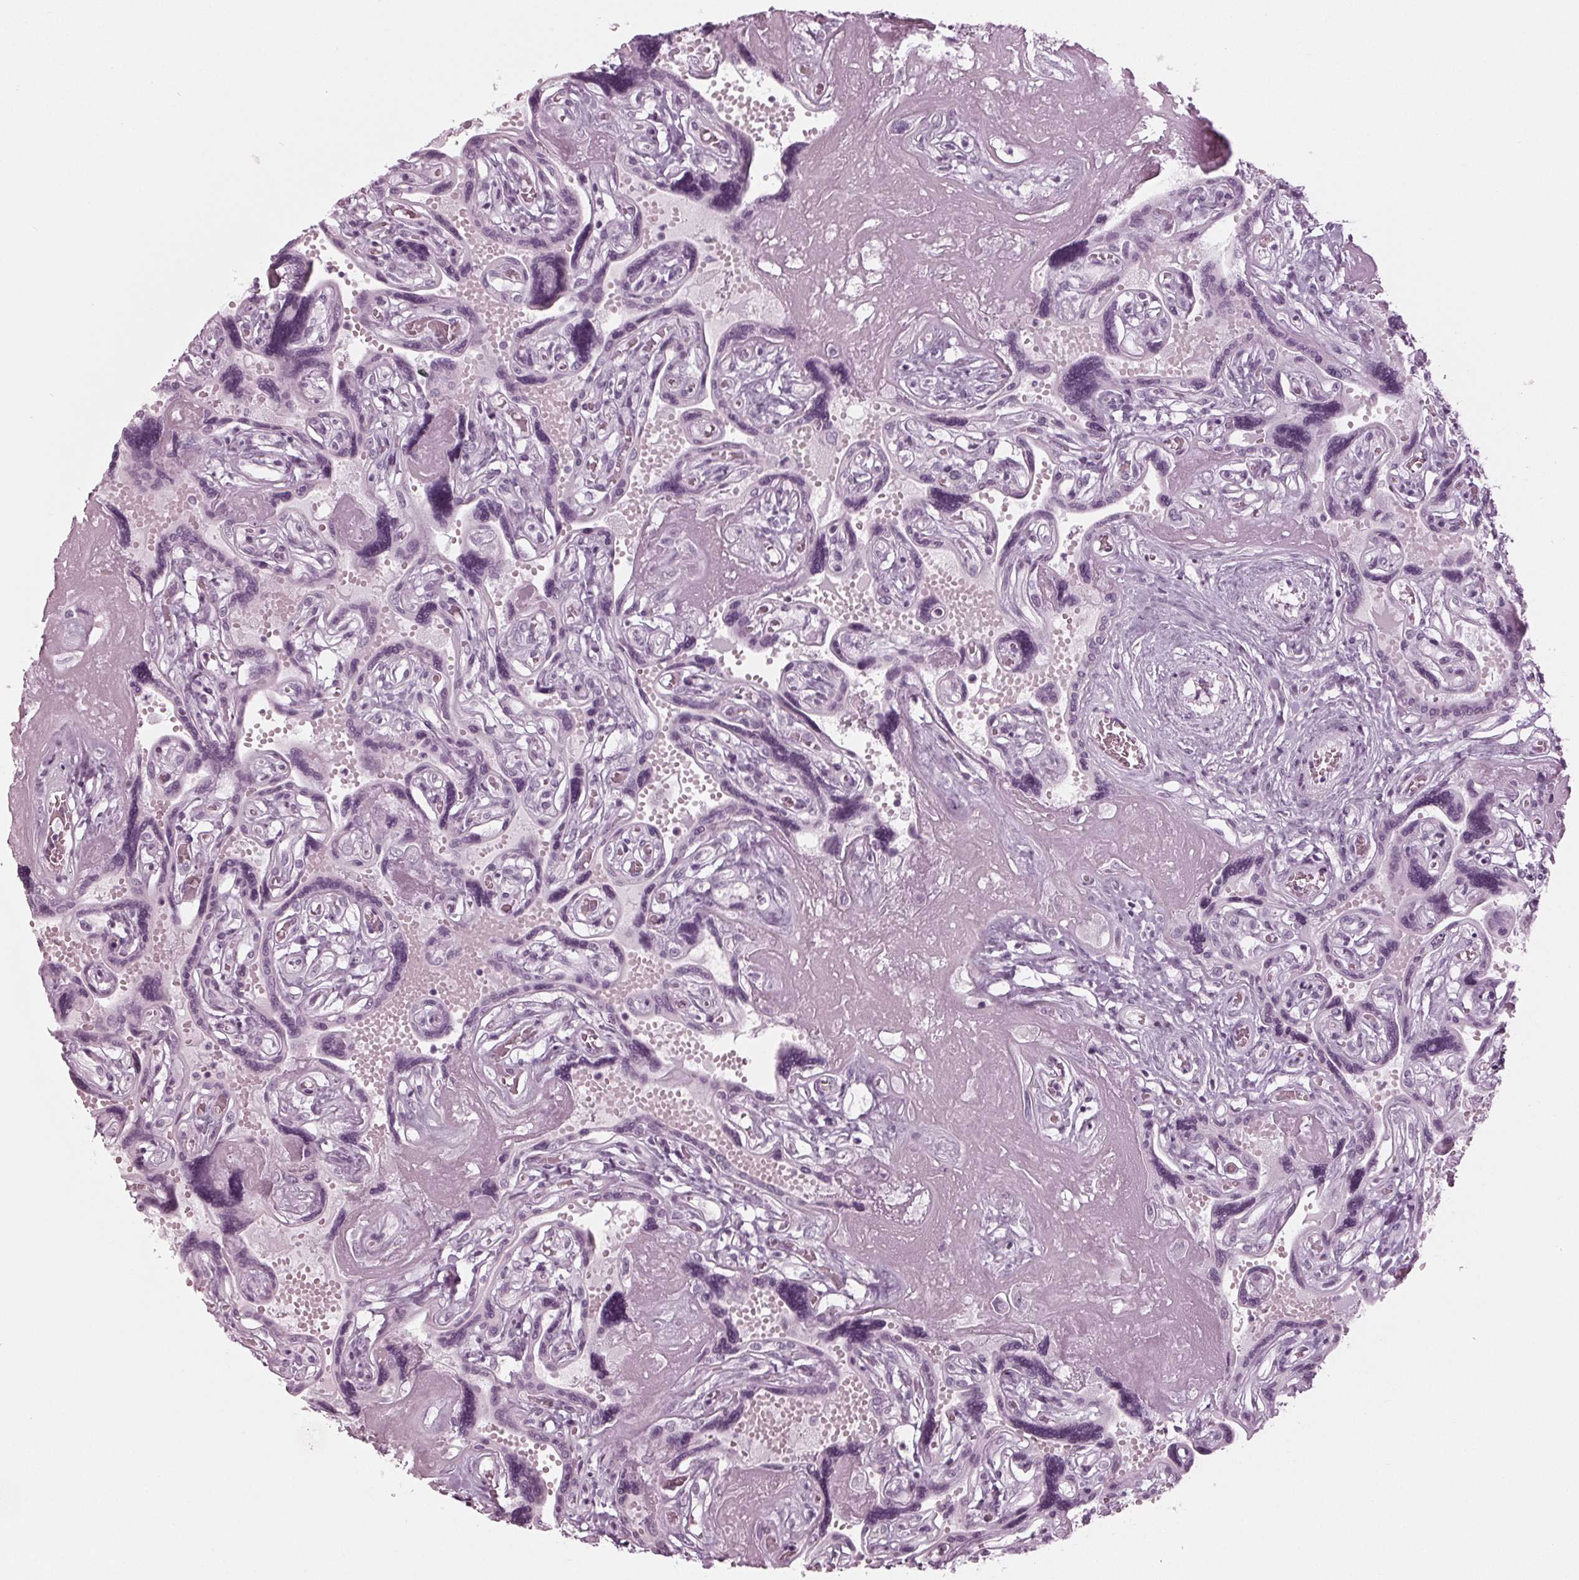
{"staining": {"intensity": "negative", "quantity": "none", "location": "none"}, "tissue": "placenta", "cell_type": "Decidual cells", "image_type": "normal", "snomed": [{"axis": "morphology", "description": "Normal tissue, NOS"}, {"axis": "topography", "description": "Placenta"}], "caption": "This is a photomicrograph of IHC staining of unremarkable placenta, which shows no positivity in decidual cells.", "gene": "KRT28", "patient": {"sex": "female", "age": 32}}